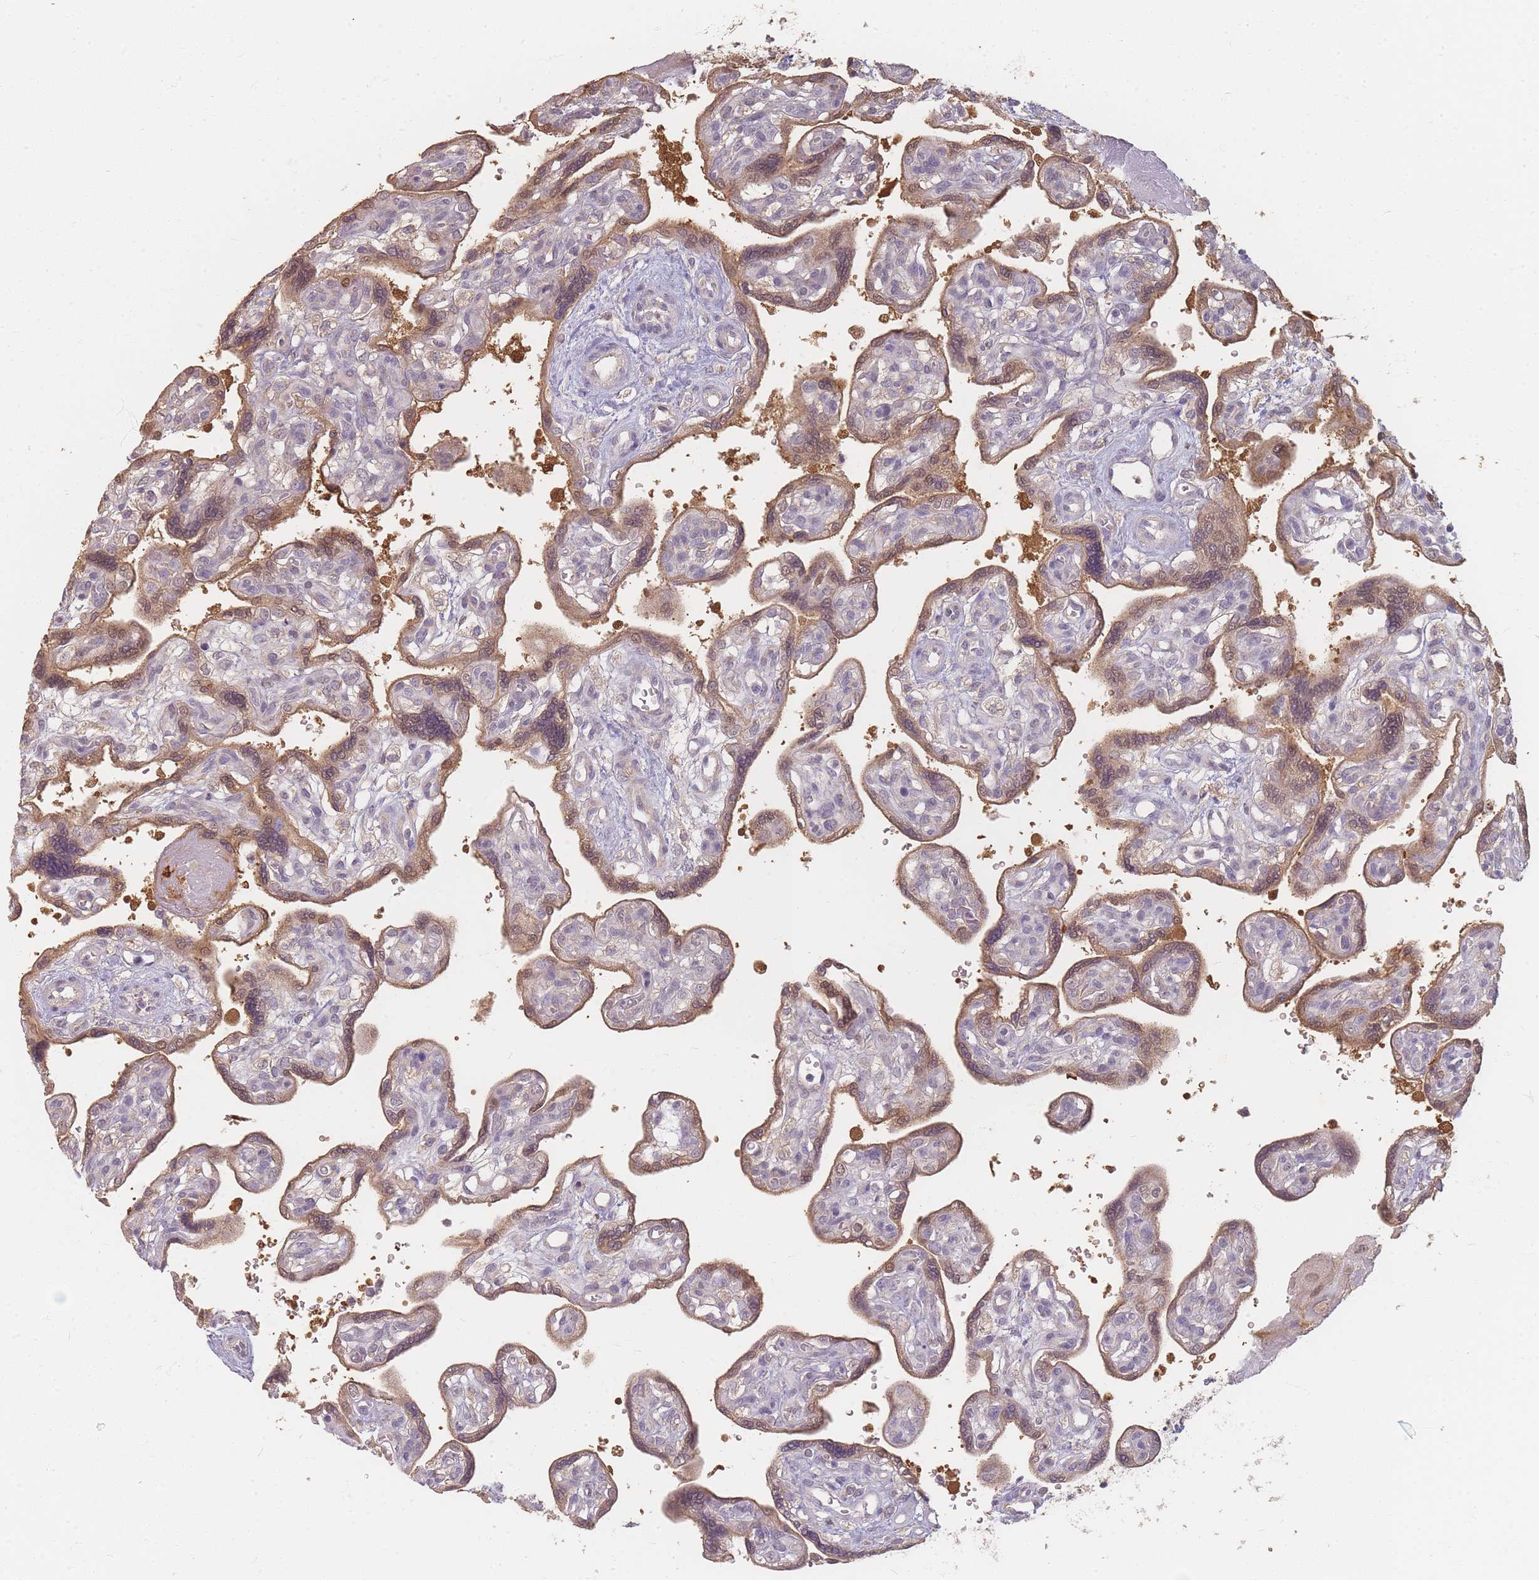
{"staining": {"intensity": "moderate", "quantity": "25%-75%", "location": "cytoplasmic/membranous,nuclear"}, "tissue": "placenta", "cell_type": "Trophoblastic cells", "image_type": "normal", "snomed": [{"axis": "morphology", "description": "Normal tissue, NOS"}, {"axis": "topography", "description": "Placenta"}], "caption": "Human placenta stained with a brown dye demonstrates moderate cytoplasmic/membranous,nuclear positive expression in about 25%-75% of trophoblastic cells.", "gene": "RFTN1", "patient": {"sex": "female", "age": 39}}